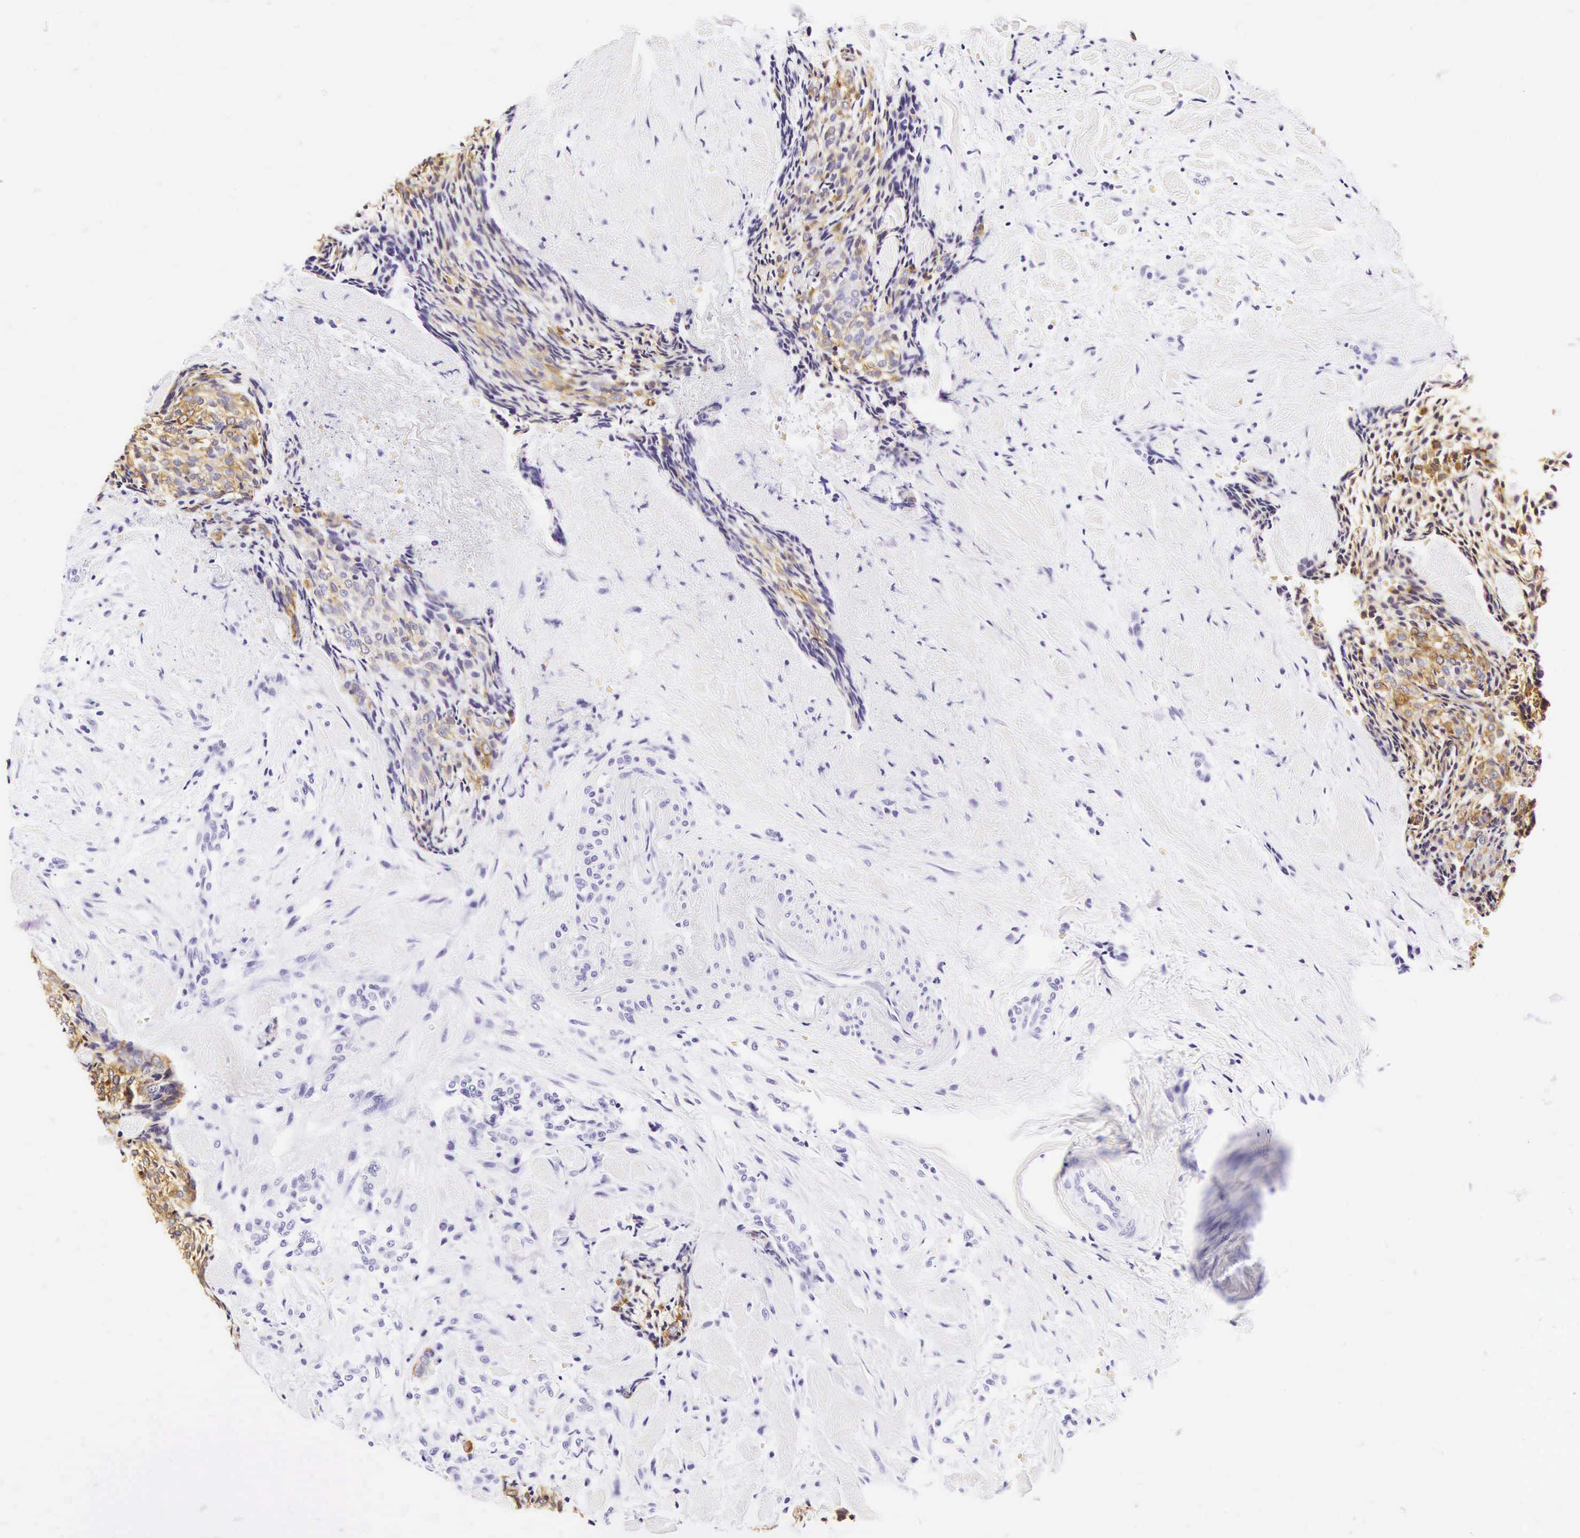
{"staining": {"intensity": "moderate", "quantity": ">75%", "location": "cytoplasmic/membranous"}, "tissue": "head and neck cancer", "cell_type": "Tumor cells", "image_type": "cancer", "snomed": [{"axis": "morphology", "description": "Squamous cell carcinoma, NOS"}, {"axis": "topography", "description": "Salivary gland"}, {"axis": "topography", "description": "Head-Neck"}], "caption": "Immunohistochemistry (IHC) micrograph of head and neck cancer (squamous cell carcinoma) stained for a protein (brown), which displays medium levels of moderate cytoplasmic/membranous expression in approximately >75% of tumor cells.", "gene": "KRT18", "patient": {"sex": "male", "age": 70}}